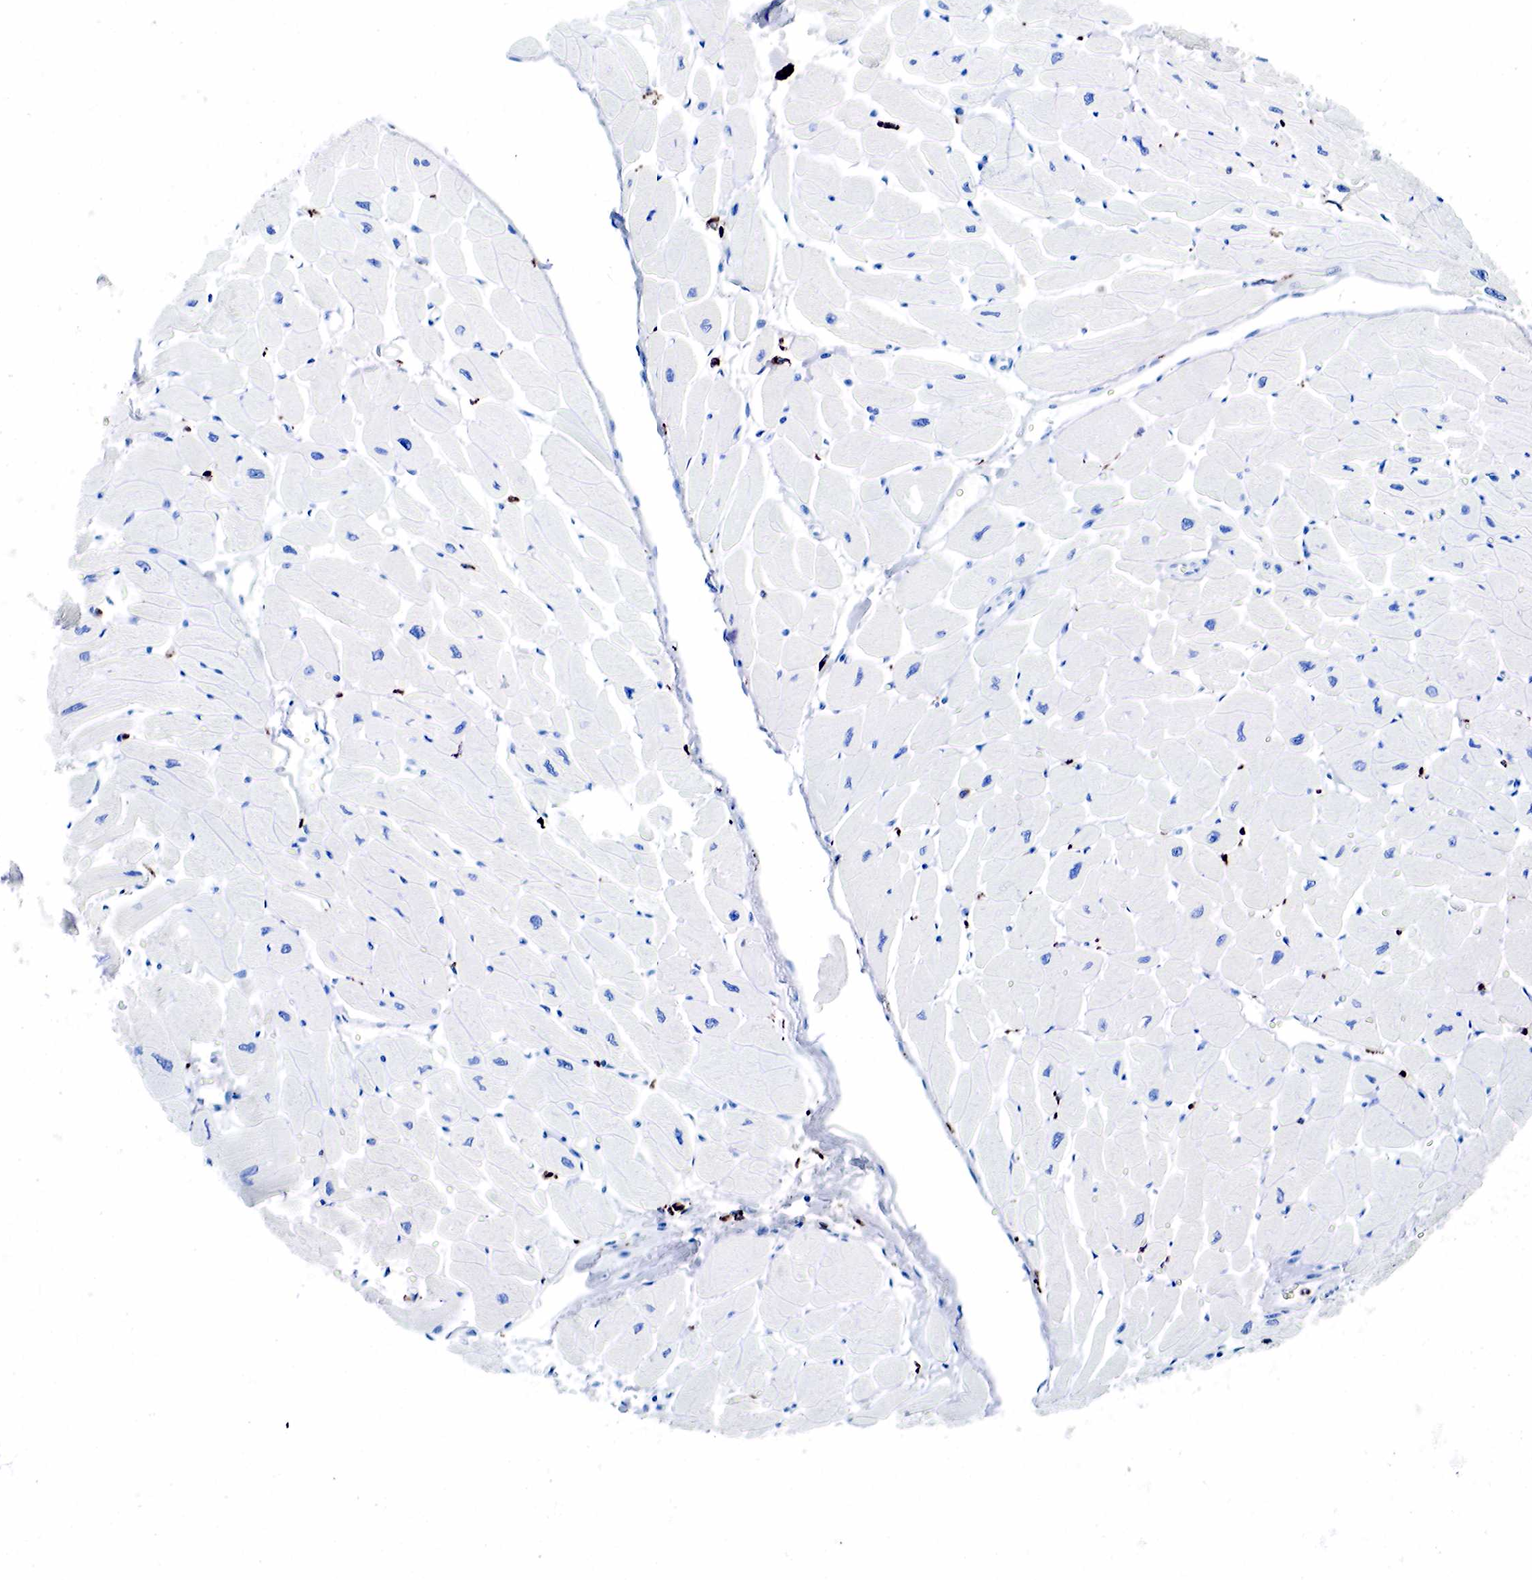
{"staining": {"intensity": "negative", "quantity": "none", "location": "none"}, "tissue": "heart muscle", "cell_type": "Cardiomyocytes", "image_type": "normal", "snomed": [{"axis": "morphology", "description": "Normal tissue, NOS"}, {"axis": "topography", "description": "Heart"}], "caption": "IHC image of benign heart muscle: heart muscle stained with DAB shows no significant protein staining in cardiomyocytes. (DAB (3,3'-diaminobenzidine) immunohistochemistry with hematoxylin counter stain).", "gene": "CD68", "patient": {"sex": "female", "age": 54}}